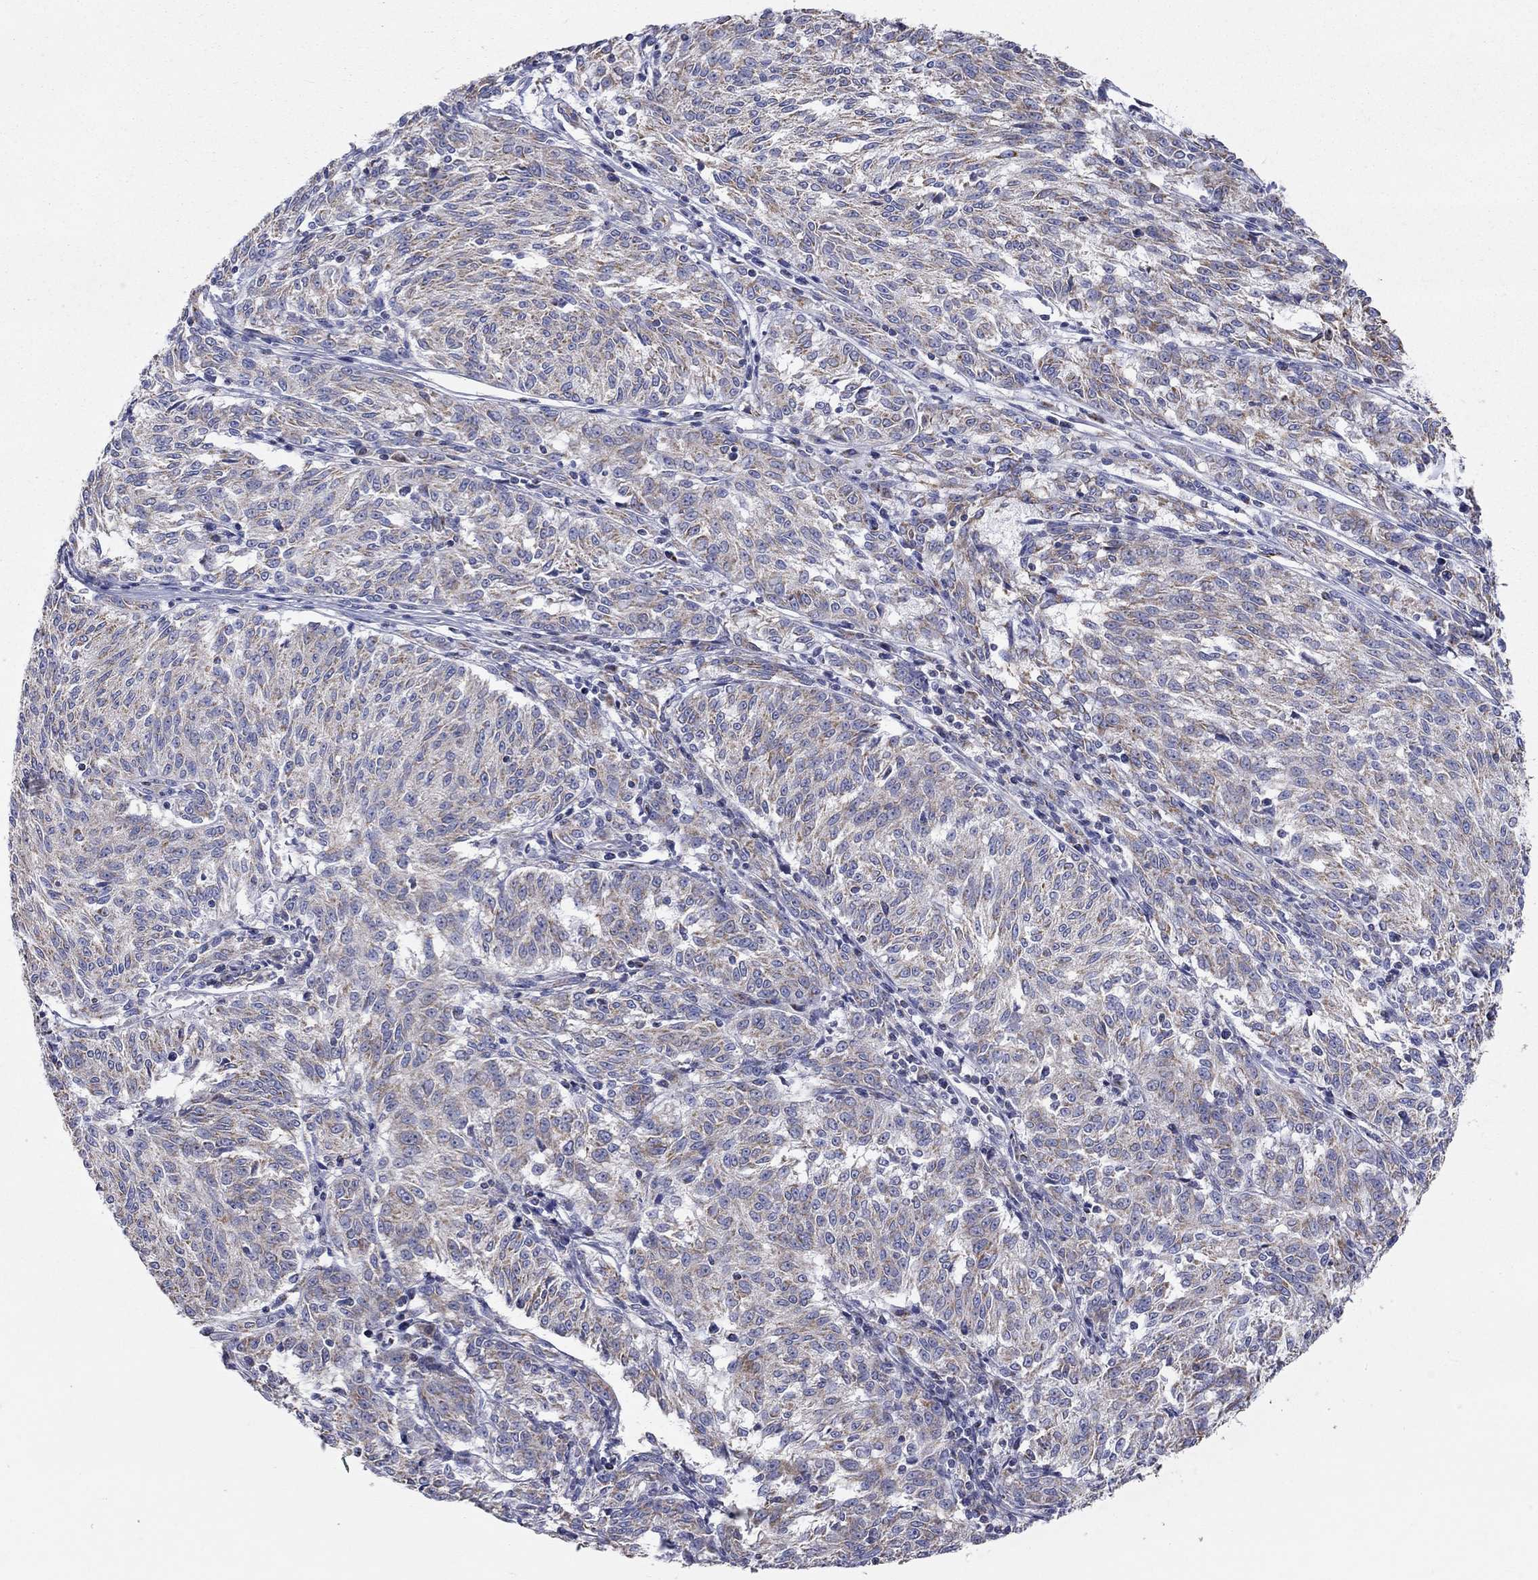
{"staining": {"intensity": "moderate", "quantity": "25%-75%", "location": "cytoplasmic/membranous"}, "tissue": "melanoma", "cell_type": "Tumor cells", "image_type": "cancer", "snomed": [{"axis": "morphology", "description": "Malignant melanoma, NOS"}, {"axis": "topography", "description": "Skin"}], "caption": "Malignant melanoma was stained to show a protein in brown. There is medium levels of moderate cytoplasmic/membranous positivity in about 25%-75% of tumor cells.", "gene": "RCAN1", "patient": {"sex": "female", "age": 72}}